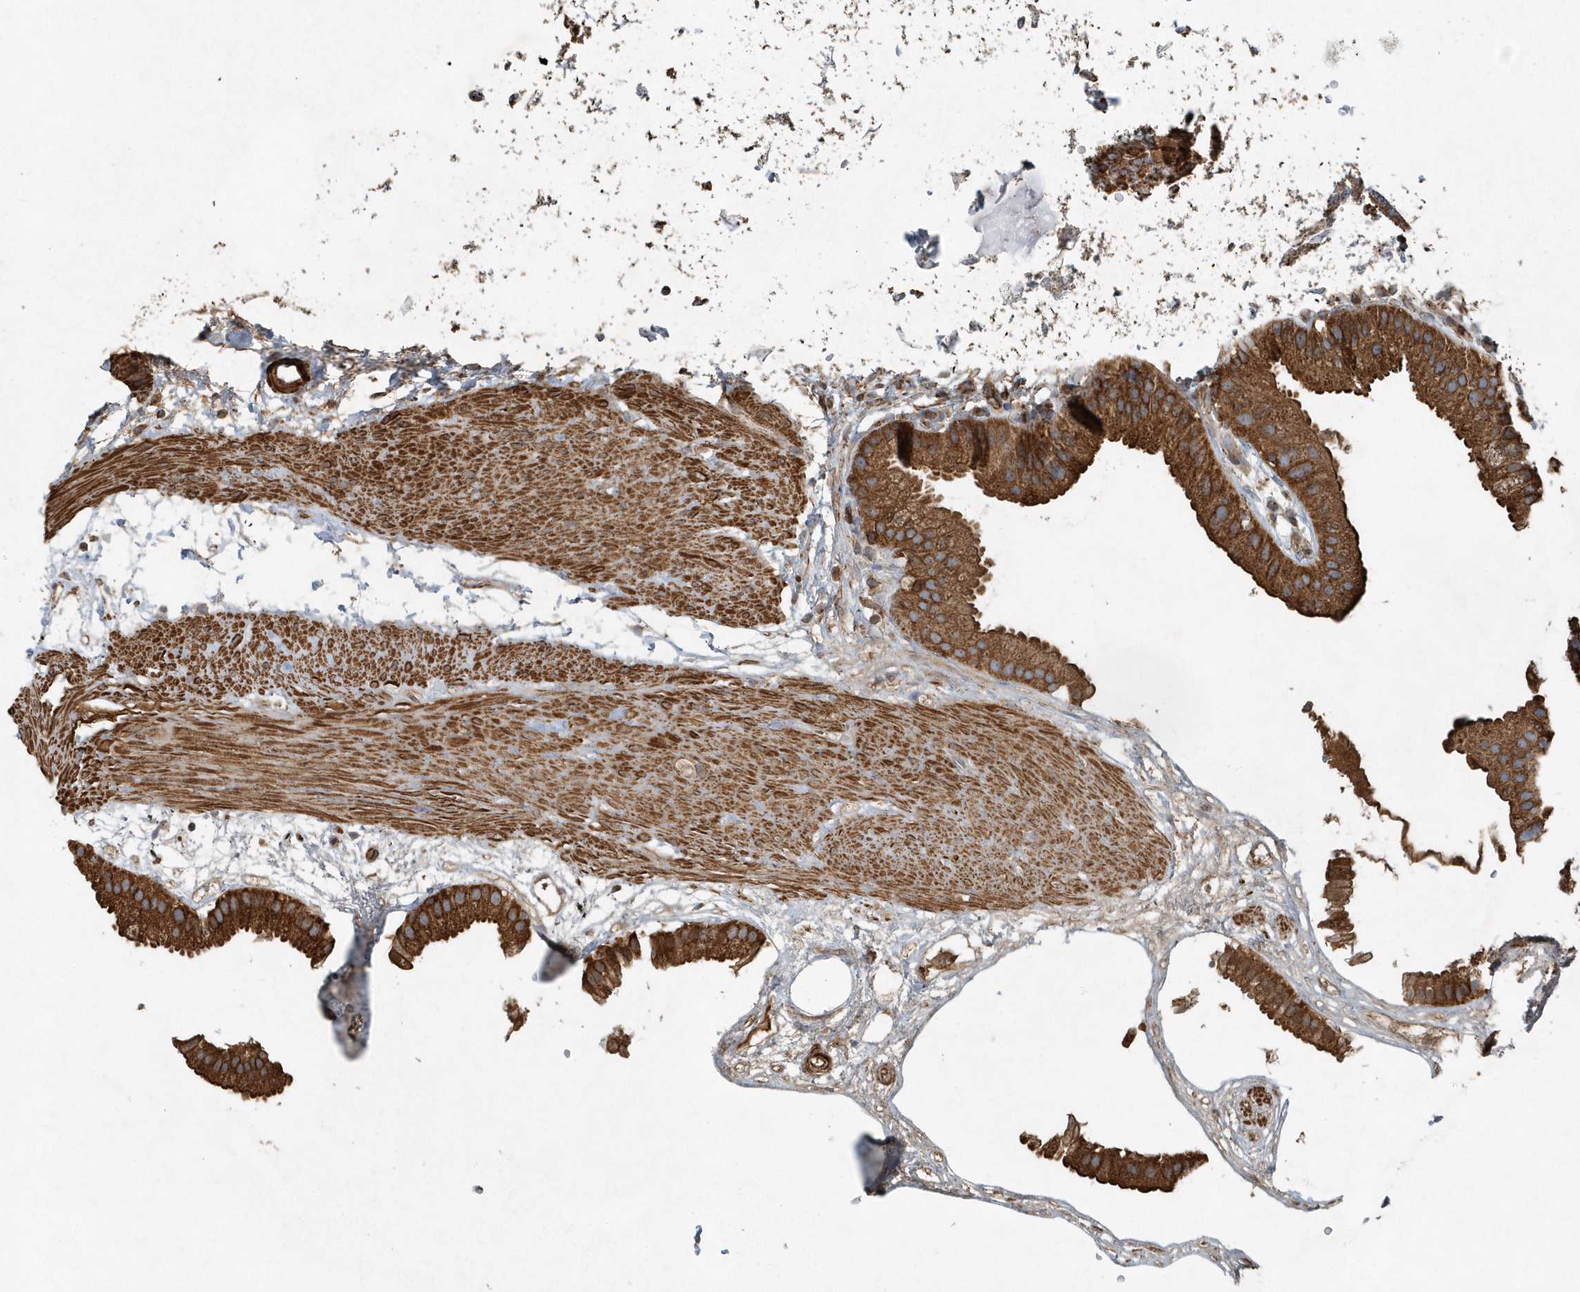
{"staining": {"intensity": "strong", "quantity": ">75%", "location": "cytoplasmic/membranous"}, "tissue": "gallbladder", "cell_type": "Glandular cells", "image_type": "normal", "snomed": [{"axis": "morphology", "description": "Normal tissue, NOS"}, {"axis": "topography", "description": "Gallbladder"}], "caption": "Immunohistochemistry (IHC) of benign human gallbladder shows high levels of strong cytoplasmic/membranous staining in about >75% of glandular cells. Nuclei are stained in blue.", "gene": "MMUT", "patient": {"sex": "female", "age": 64}}